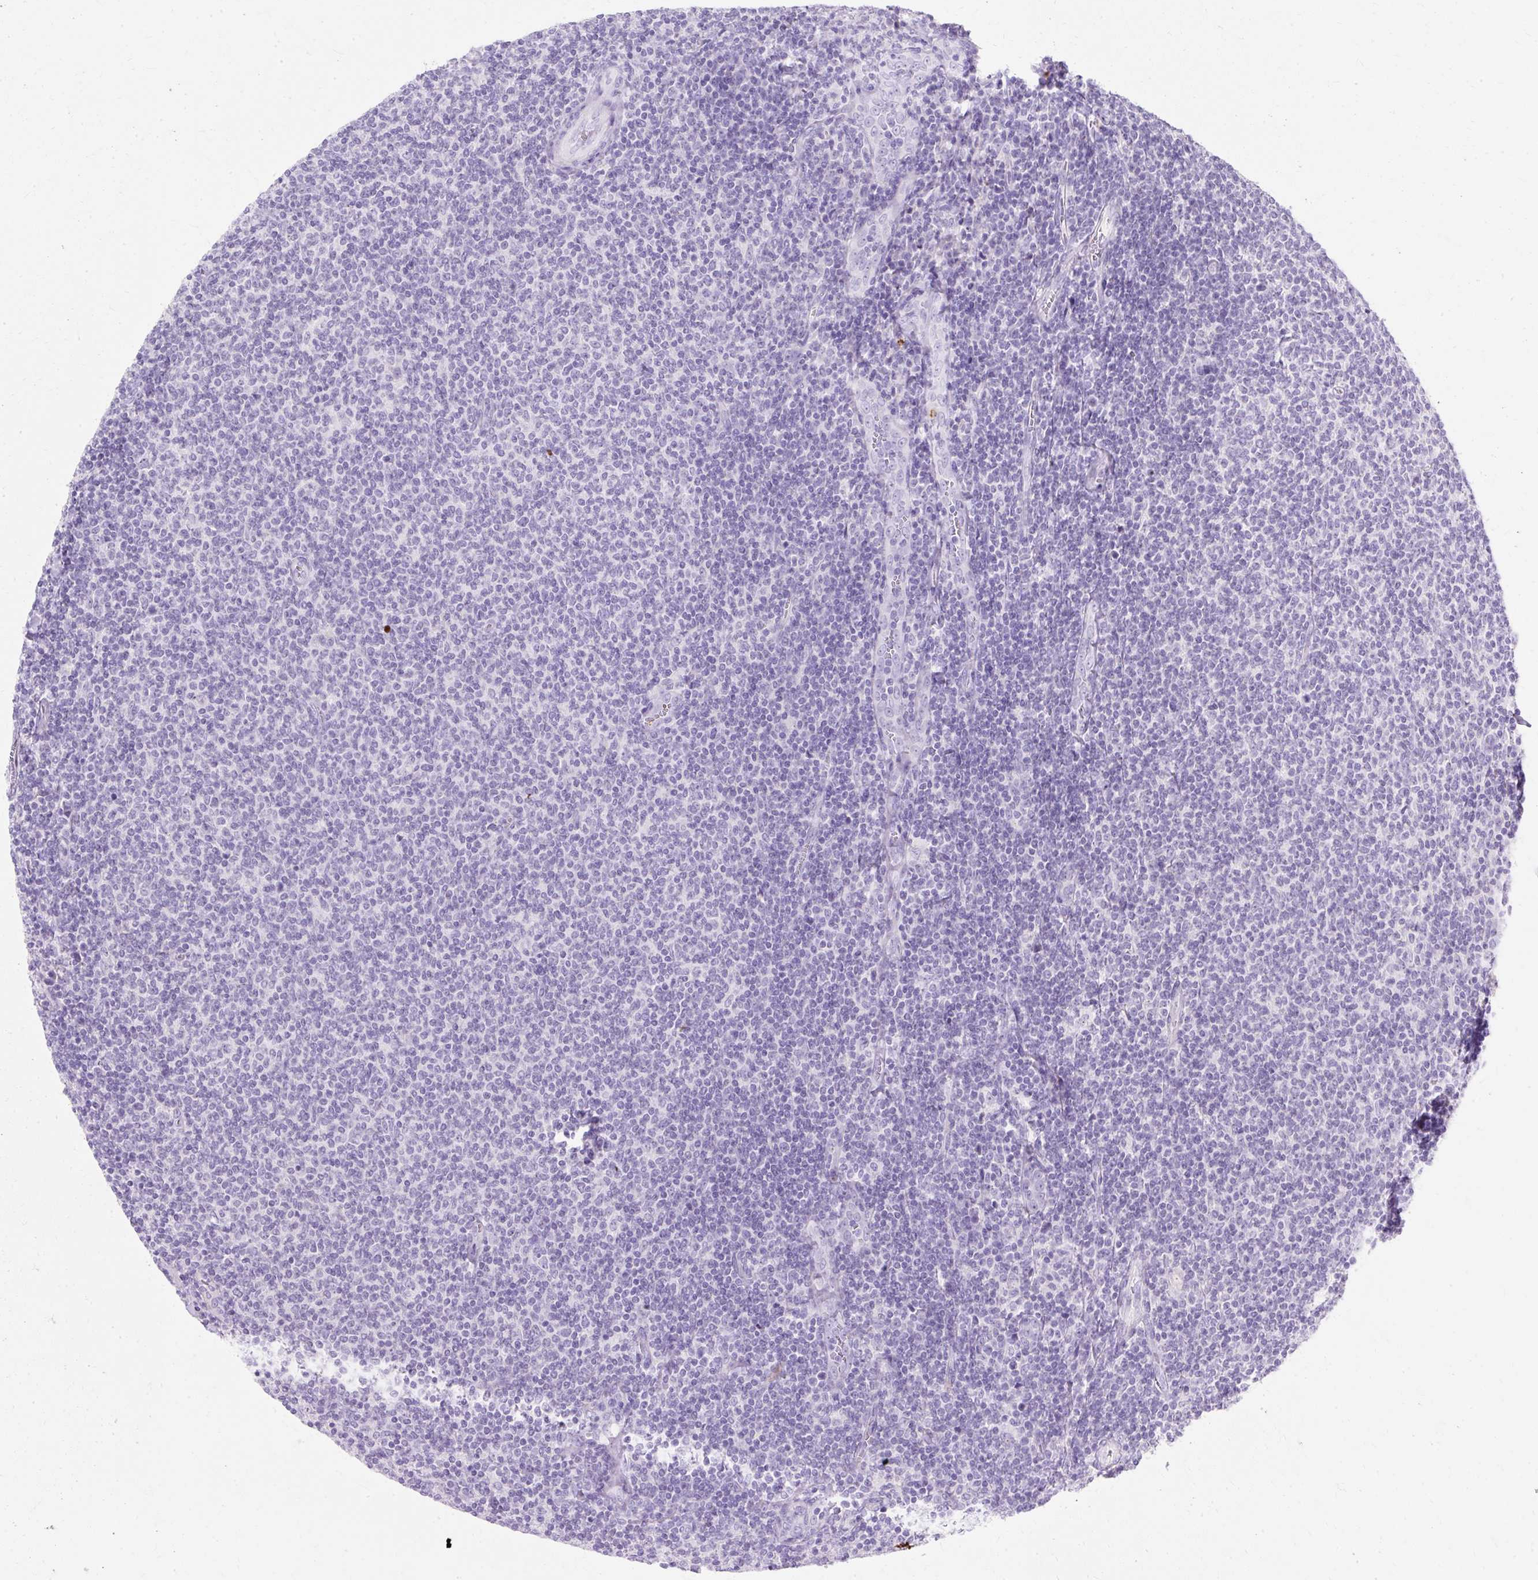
{"staining": {"intensity": "negative", "quantity": "none", "location": "none"}, "tissue": "lymphoma", "cell_type": "Tumor cells", "image_type": "cancer", "snomed": [{"axis": "morphology", "description": "Malignant lymphoma, non-Hodgkin's type, Low grade"}, {"axis": "topography", "description": "Lymph node"}], "caption": "Immunohistochemistry (IHC) photomicrograph of neoplastic tissue: human lymphoma stained with DAB displays no significant protein positivity in tumor cells.", "gene": "DEFA1", "patient": {"sex": "male", "age": 52}}